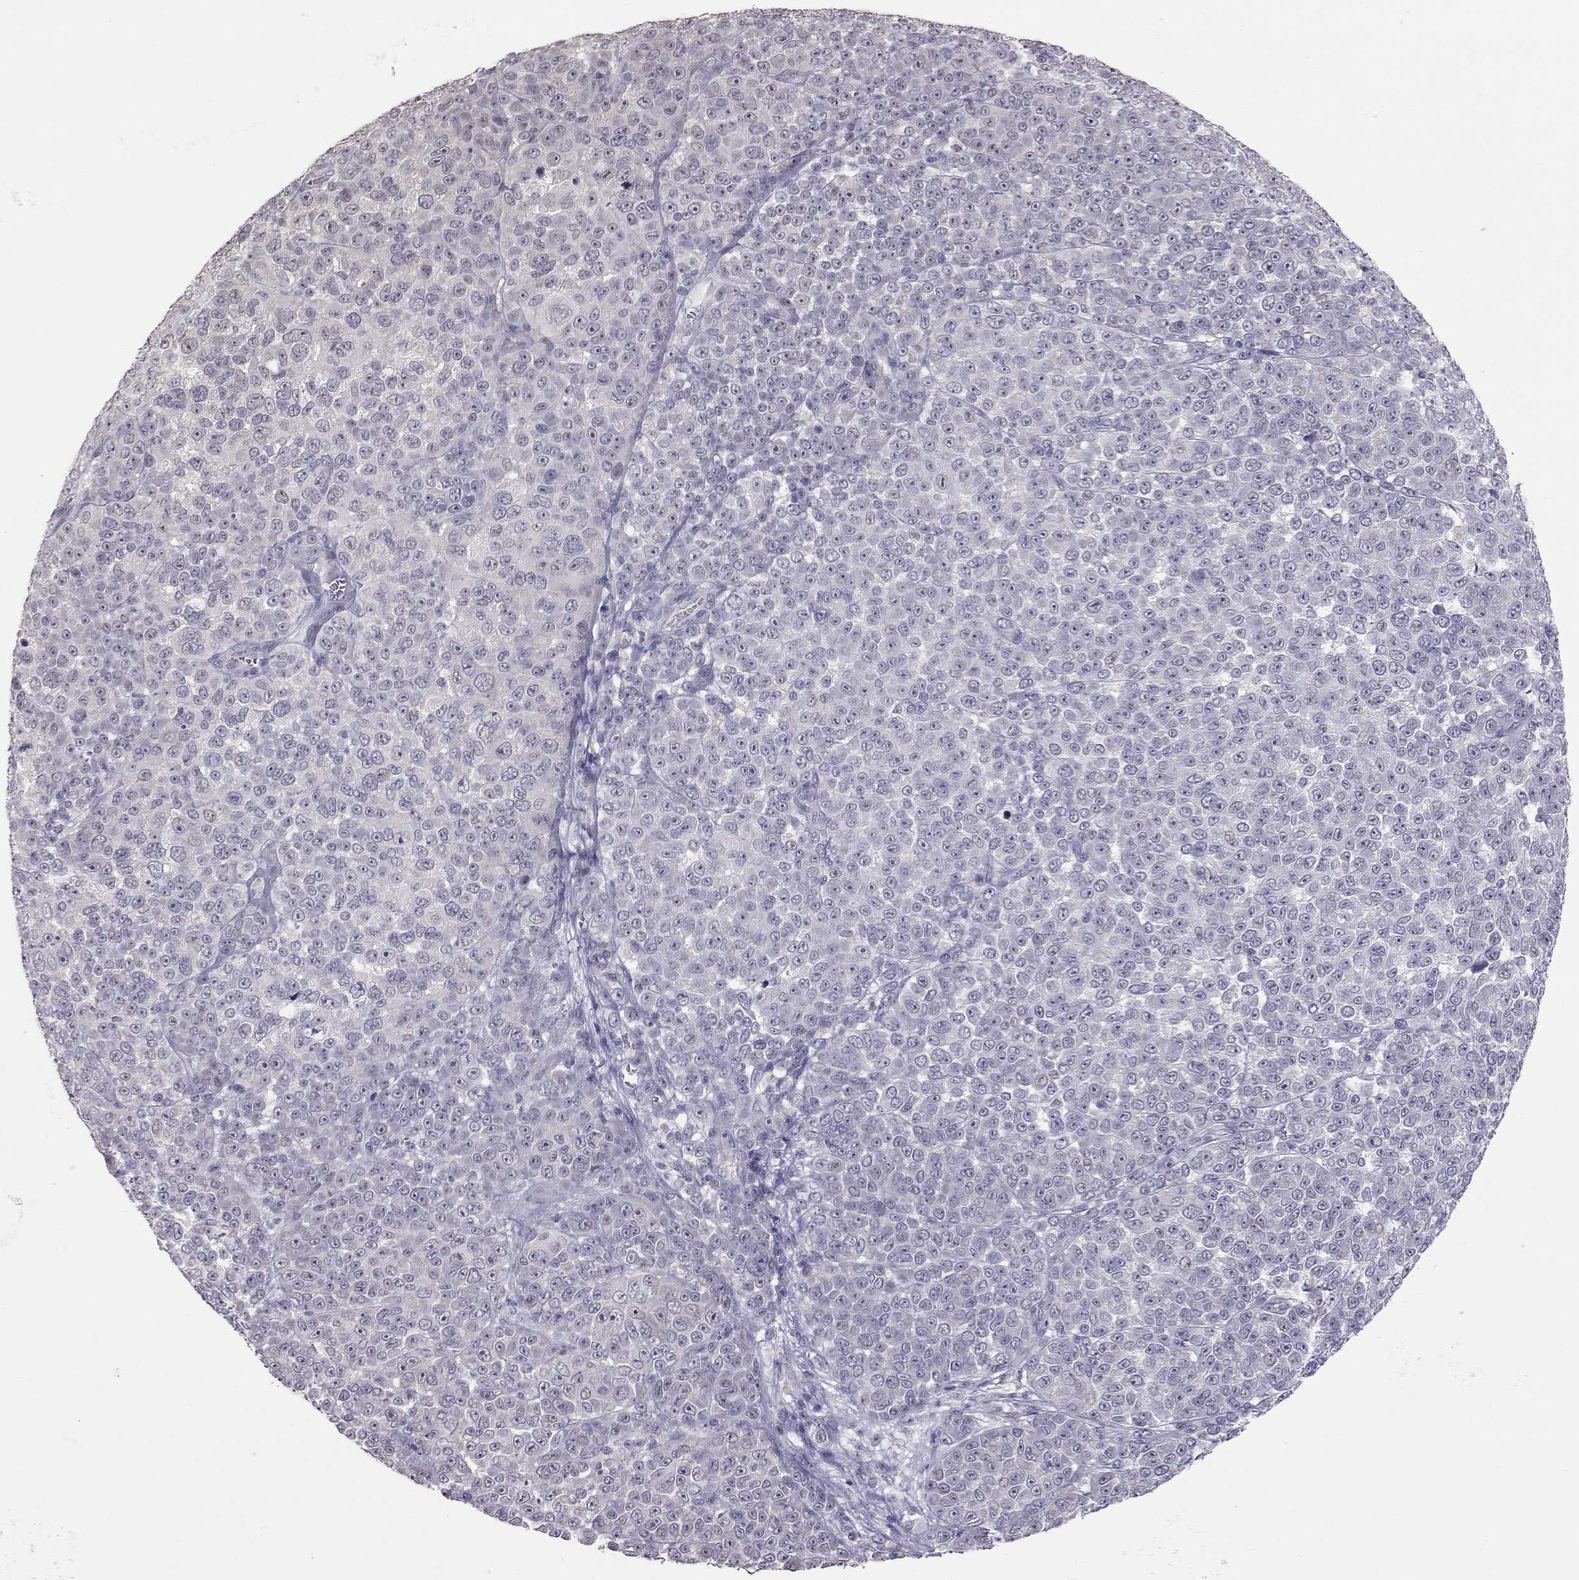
{"staining": {"intensity": "negative", "quantity": "none", "location": "none"}, "tissue": "melanoma", "cell_type": "Tumor cells", "image_type": "cancer", "snomed": [{"axis": "morphology", "description": "Malignant melanoma, NOS"}, {"axis": "topography", "description": "Skin"}], "caption": "There is no significant staining in tumor cells of melanoma.", "gene": "HSF2BP", "patient": {"sex": "female", "age": 95}}